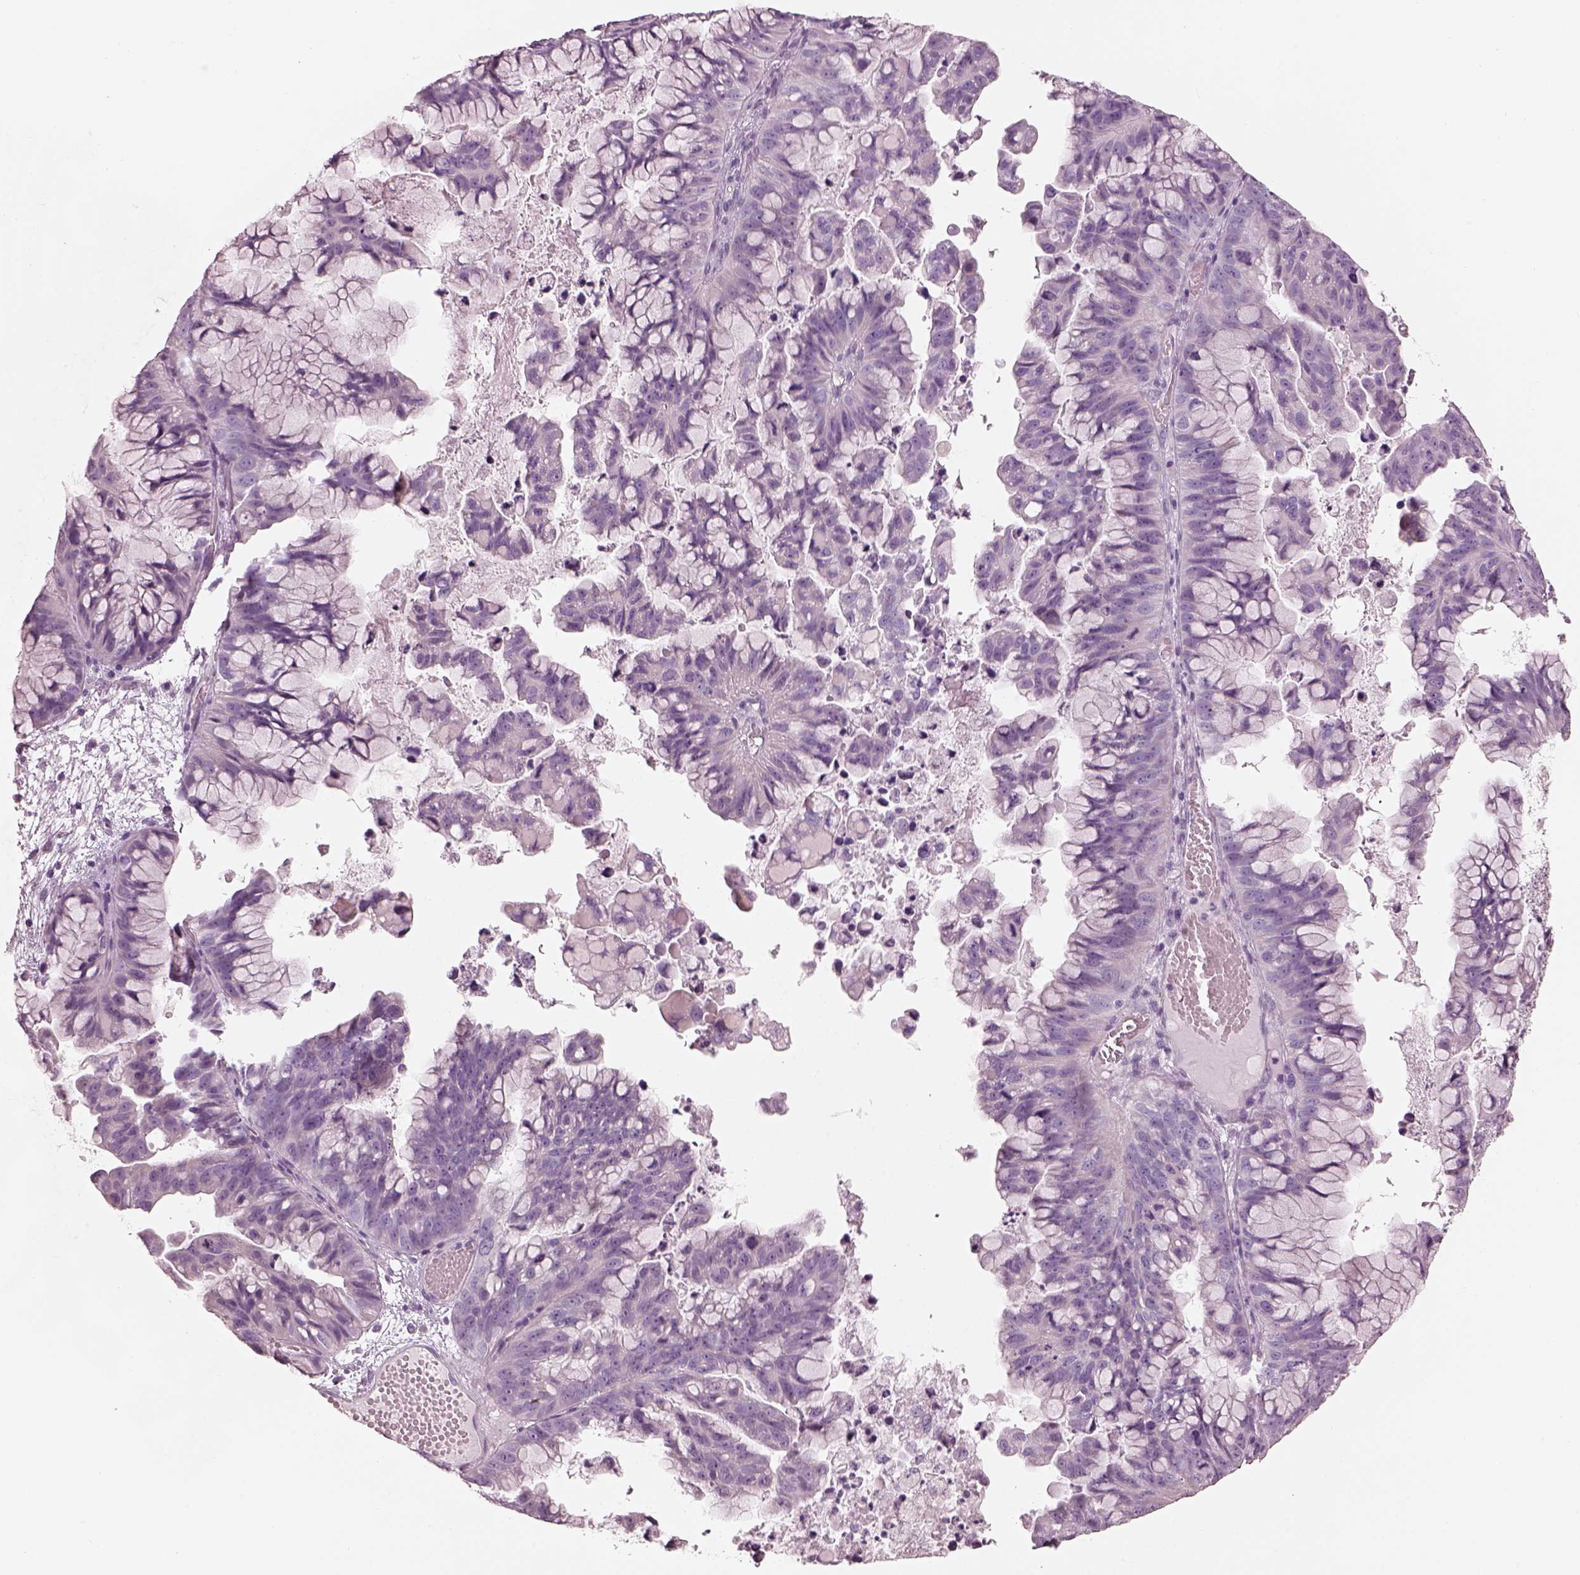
{"staining": {"intensity": "negative", "quantity": "none", "location": "none"}, "tissue": "ovarian cancer", "cell_type": "Tumor cells", "image_type": "cancer", "snomed": [{"axis": "morphology", "description": "Cystadenocarcinoma, mucinous, NOS"}, {"axis": "topography", "description": "Ovary"}], "caption": "Image shows no protein expression in tumor cells of ovarian cancer tissue.", "gene": "RSPH9", "patient": {"sex": "female", "age": 76}}